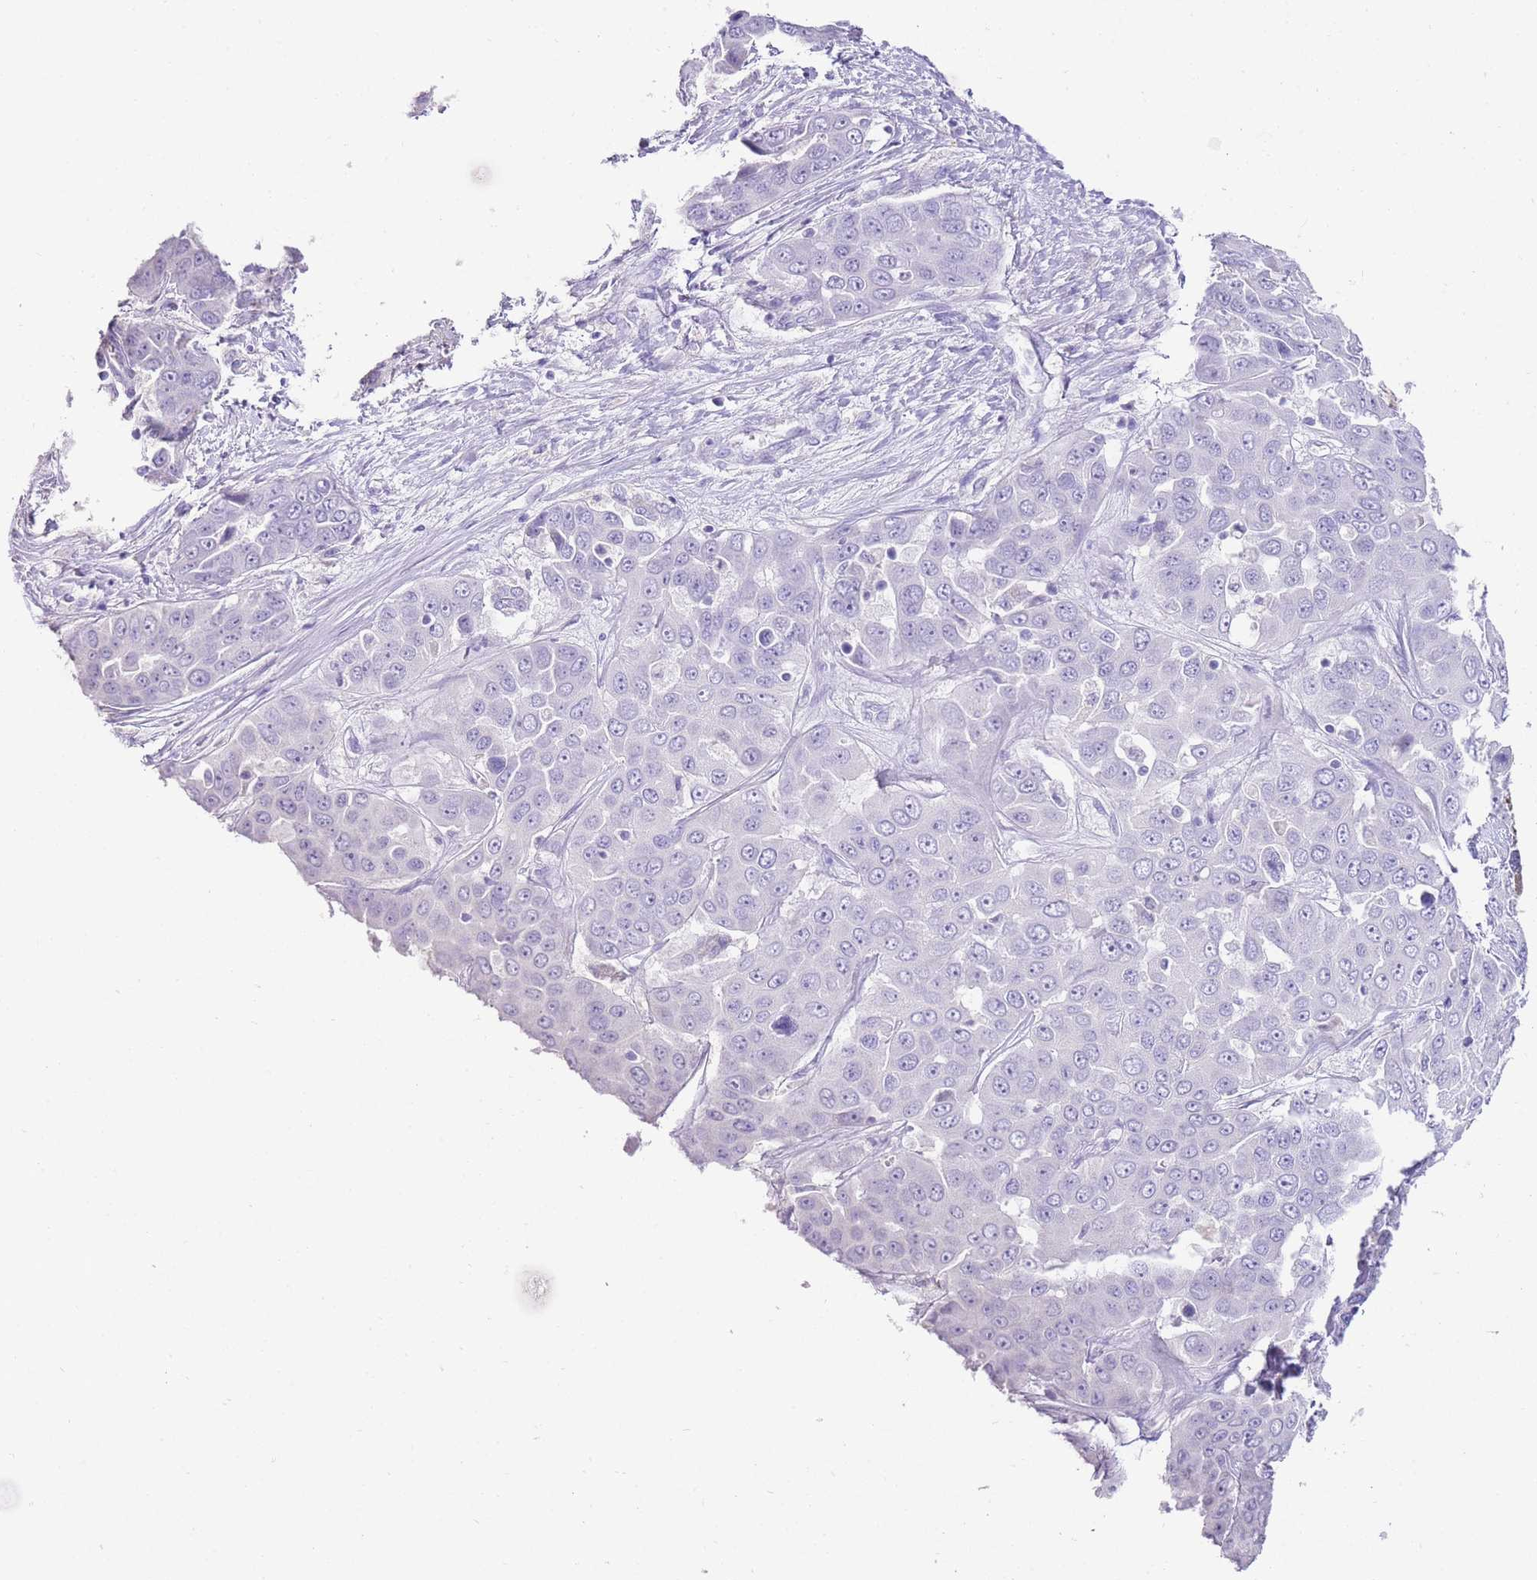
{"staining": {"intensity": "negative", "quantity": "none", "location": "none"}, "tissue": "liver cancer", "cell_type": "Tumor cells", "image_type": "cancer", "snomed": [{"axis": "morphology", "description": "Cholangiocarcinoma"}, {"axis": "topography", "description": "Liver"}], "caption": "High magnification brightfield microscopy of liver cholangiocarcinoma stained with DAB (brown) and counterstained with hematoxylin (blue): tumor cells show no significant positivity.", "gene": "DPP4", "patient": {"sex": "female", "age": 52}}